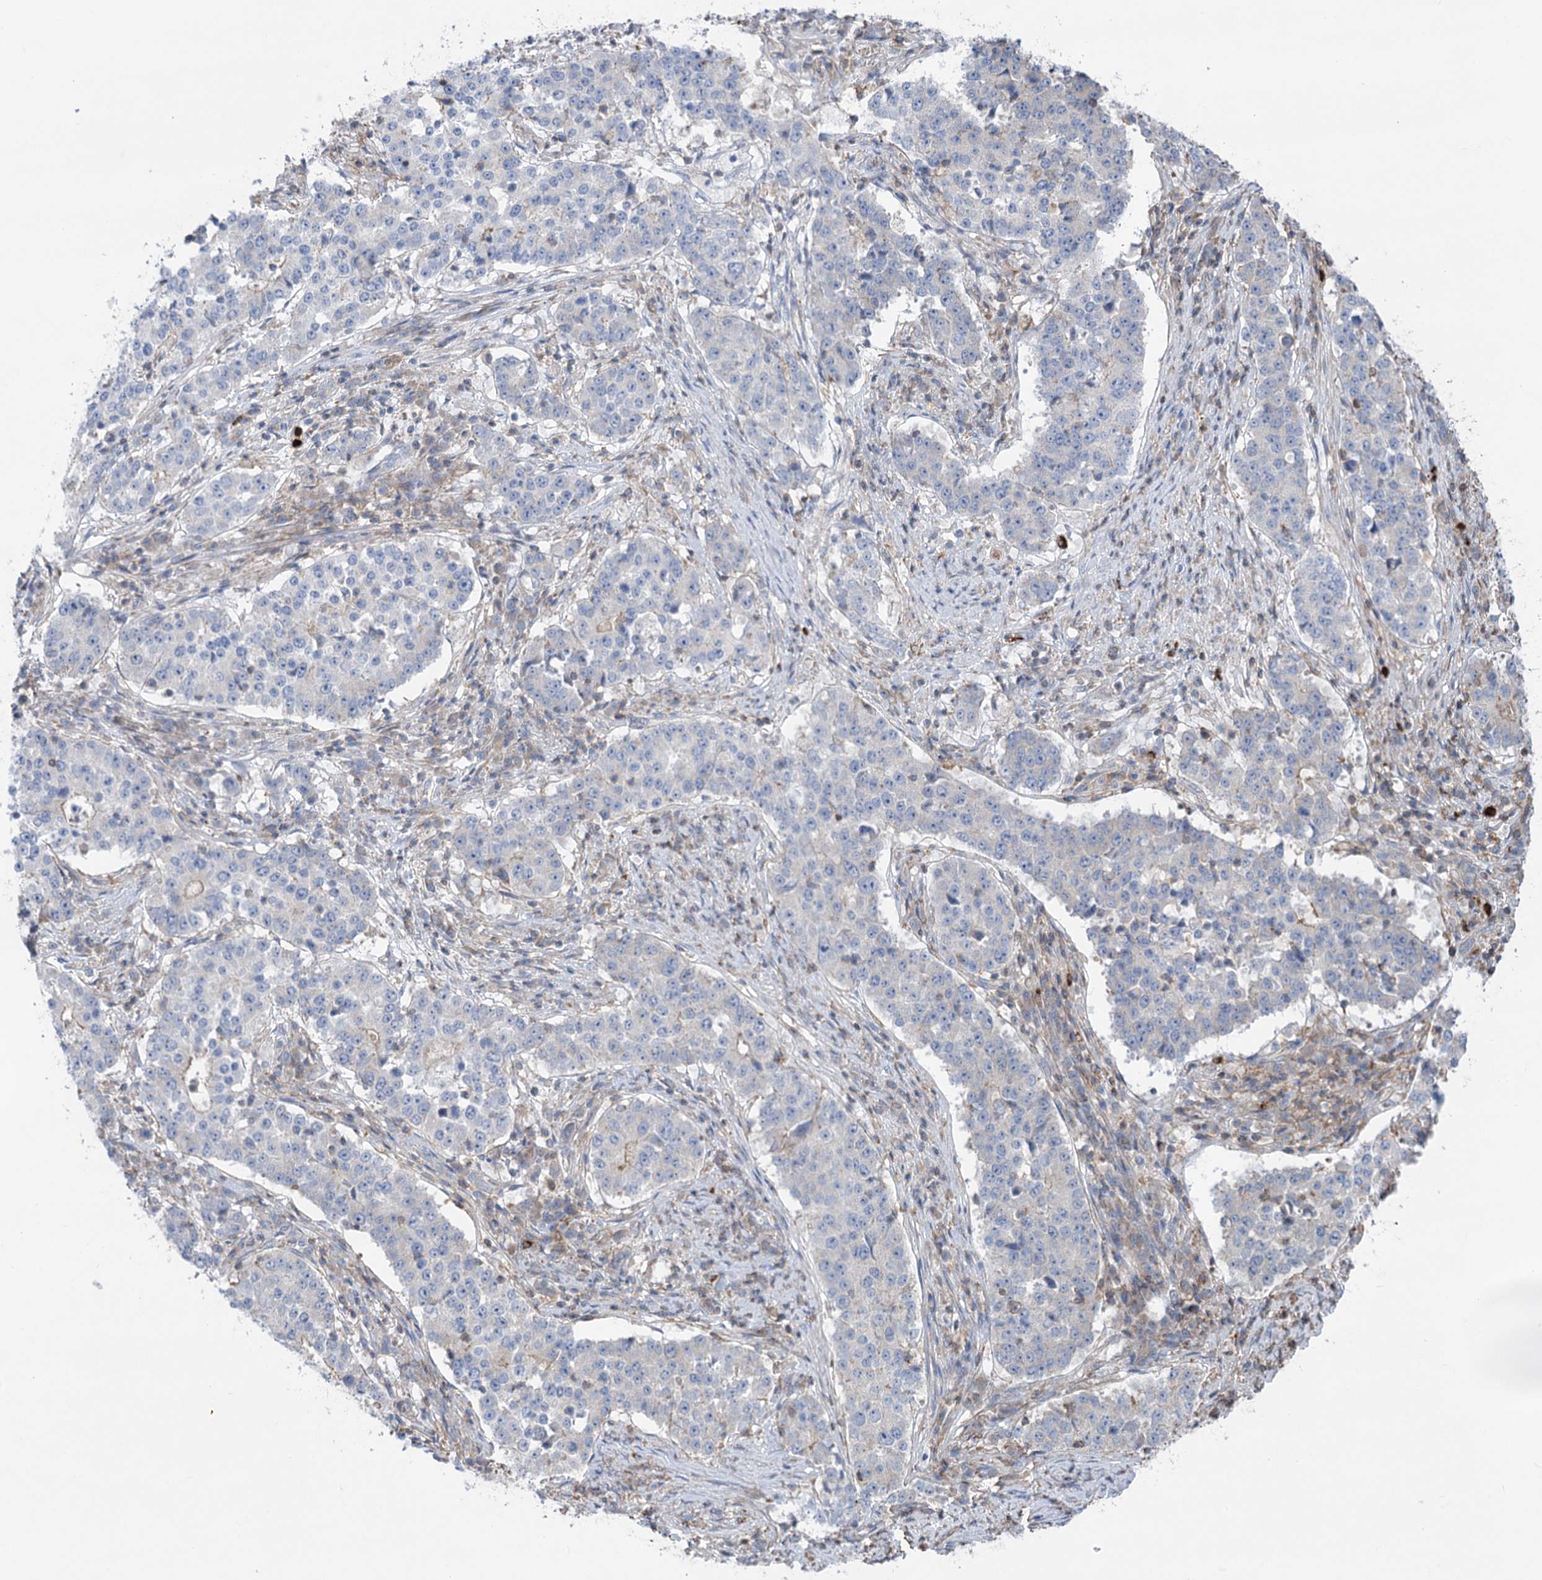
{"staining": {"intensity": "negative", "quantity": "none", "location": "none"}, "tissue": "stomach cancer", "cell_type": "Tumor cells", "image_type": "cancer", "snomed": [{"axis": "morphology", "description": "Adenocarcinoma, NOS"}, {"axis": "topography", "description": "Stomach"}], "caption": "A high-resolution image shows IHC staining of adenocarcinoma (stomach), which displays no significant expression in tumor cells.", "gene": "LARP1B", "patient": {"sex": "male", "age": 59}}